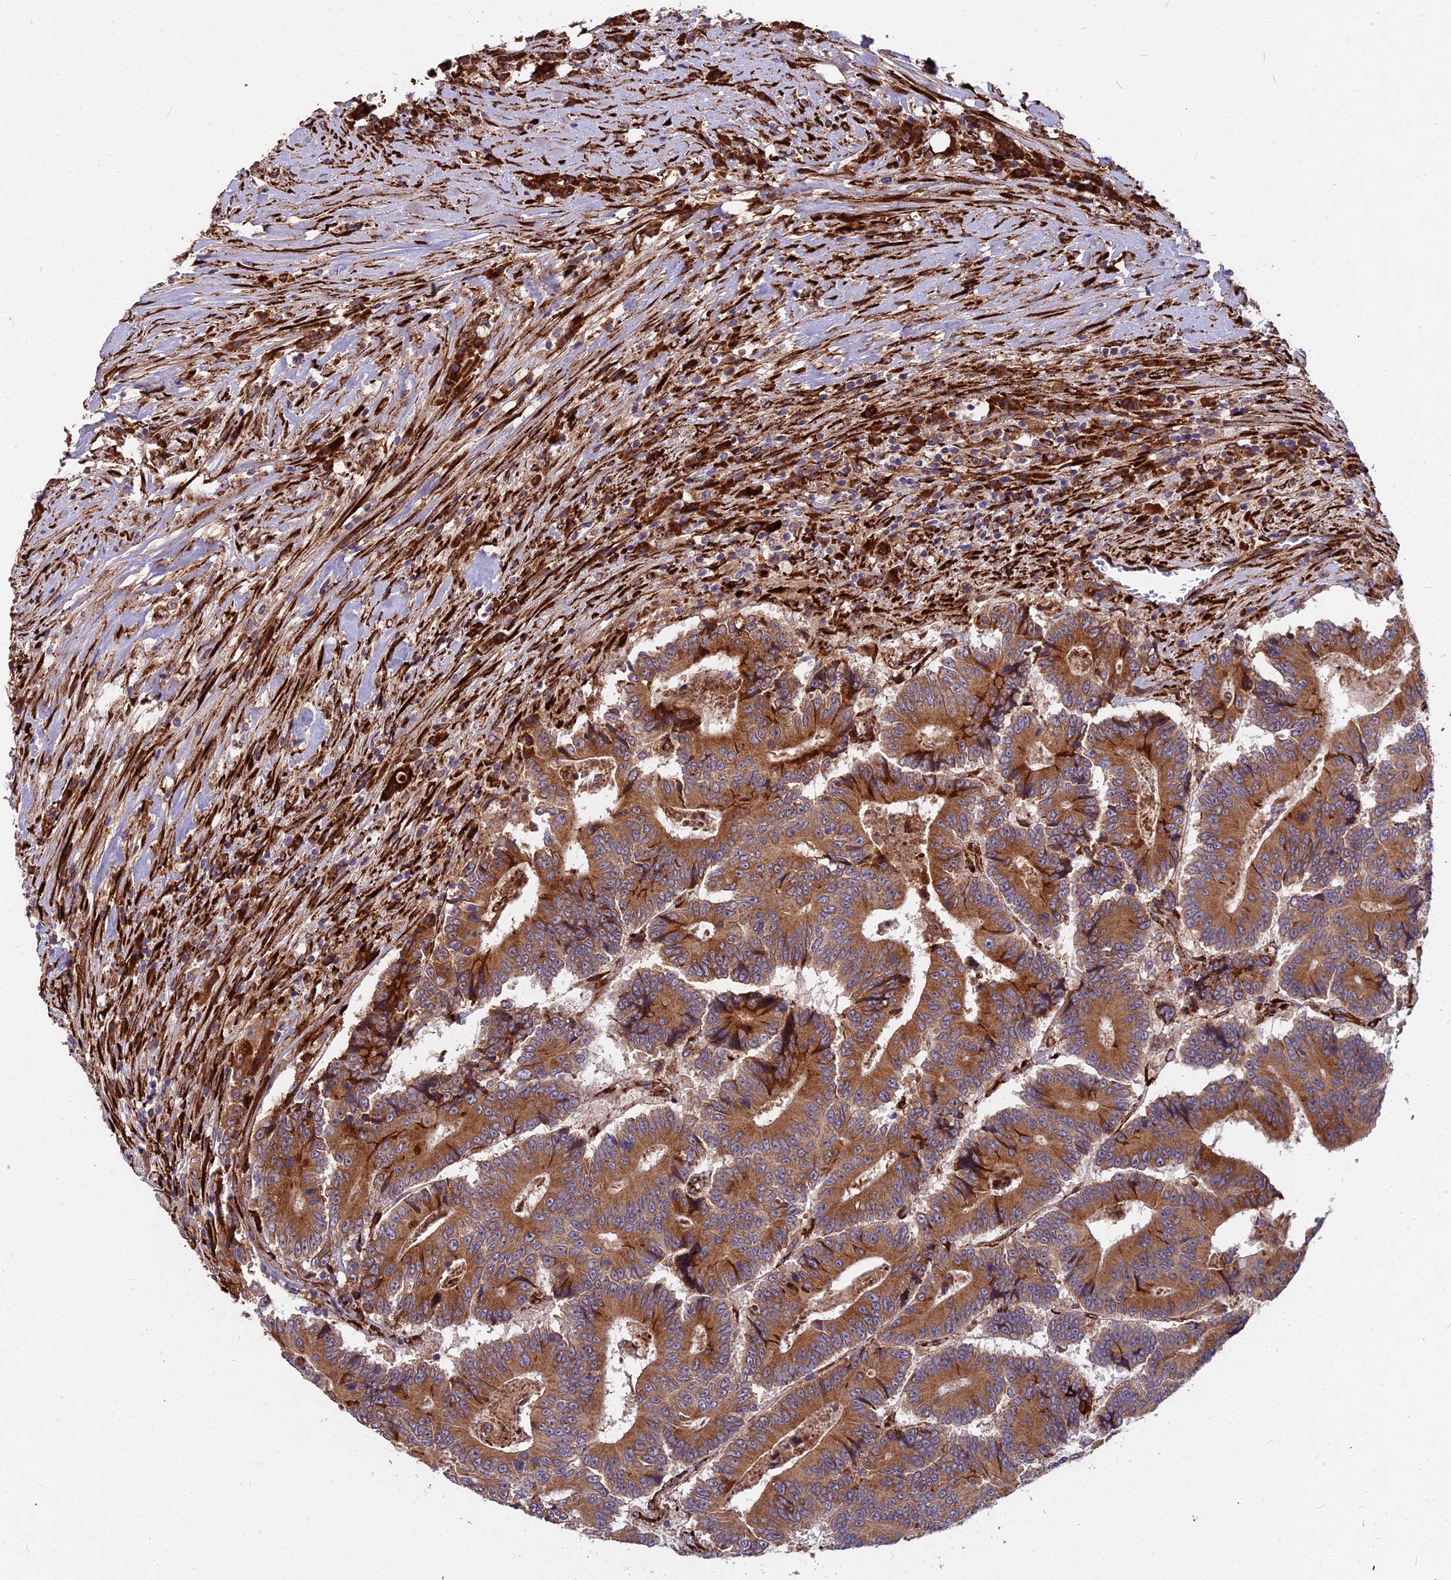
{"staining": {"intensity": "moderate", "quantity": ">75%", "location": "cytoplasmic/membranous"}, "tissue": "colorectal cancer", "cell_type": "Tumor cells", "image_type": "cancer", "snomed": [{"axis": "morphology", "description": "Adenocarcinoma, NOS"}, {"axis": "topography", "description": "Colon"}], "caption": "Protein positivity by immunohistochemistry (IHC) displays moderate cytoplasmic/membranous expression in about >75% of tumor cells in colorectal cancer (adenocarcinoma). Using DAB (brown) and hematoxylin (blue) stains, captured at high magnification using brightfield microscopy.", "gene": "NDUFAF7", "patient": {"sex": "male", "age": 83}}